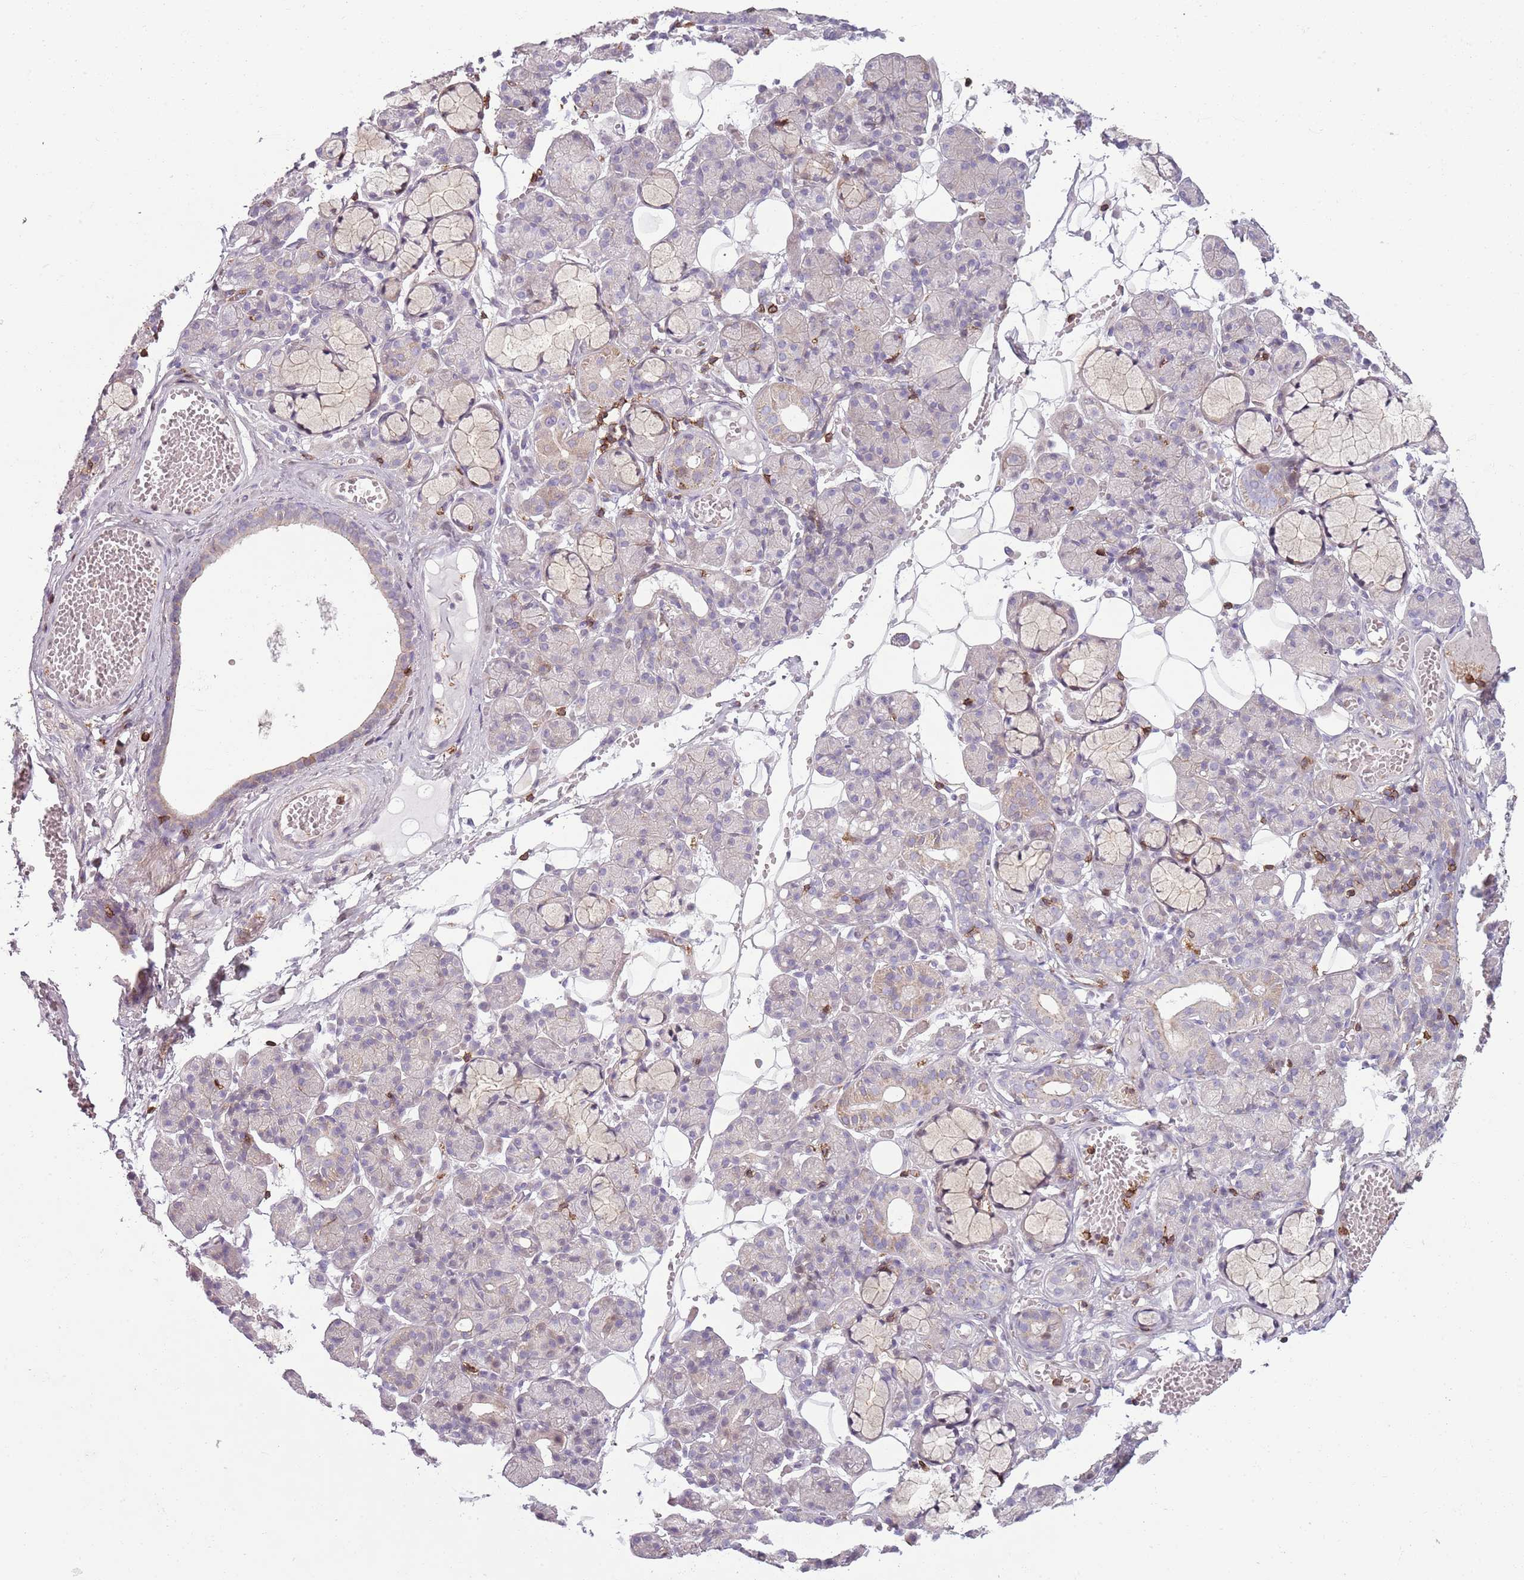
{"staining": {"intensity": "weak", "quantity": "<25%", "location": "cytoplasmic/membranous"}, "tissue": "salivary gland", "cell_type": "Glandular cells", "image_type": "normal", "snomed": [{"axis": "morphology", "description": "Normal tissue, NOS"}, {"axis": "topography", "description": "Salivary gland"}], "caption": "High power microscopy photomicrograph of an immunohistochemistry (IHC) histopathology image of normal salivary gland, revealing no significant expression in glandular cells.", "gene": "ZNF583", "patient": {"sex": "male", "age": 63}}